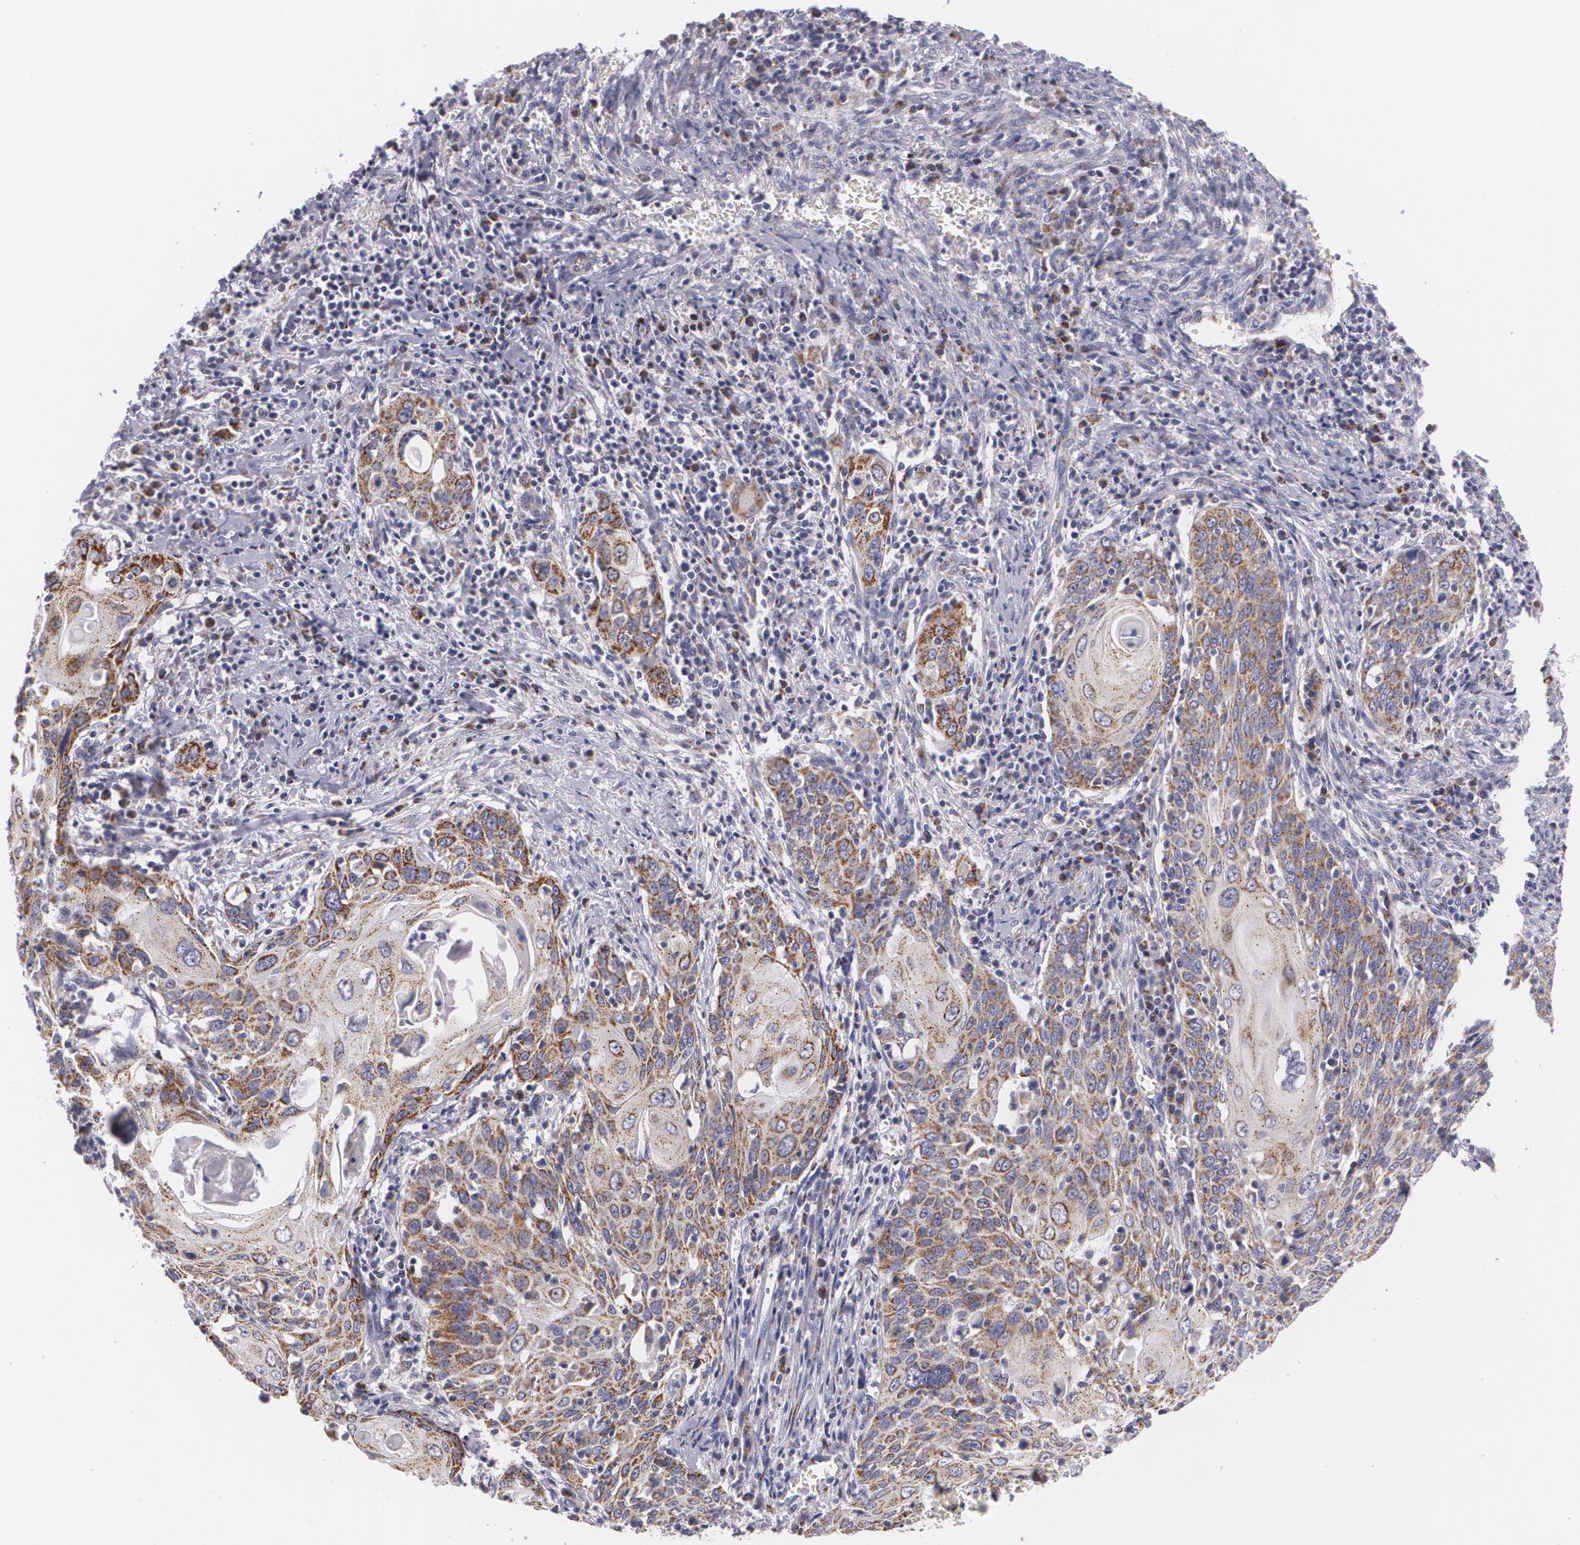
{"staining": {"intensity": "moderate", "quantity": ">75%", "location": "cytoplasmic/membranous"}, "tissue": "cervical cancer", "cell_type": "Tumor cells", "image_type": "cancer", "snomed": [{"axis": "morphology", "description": "Squamous cell carcinoma, NOS"}, {"axis": "topography", "description": "Cervix"}], "caption": "High-magnification brightfield microscopy of cervical cancer (squamous cell carcinoma) stained with DAB (brown) and counterstained with hematoxylin (blue). tumor cells exhibit moderate cytoplasmic/membranous staining is appreciated in about>75% of cells.", "gene": "CILK1", "patient": {"sex": "female", "age": 54}}